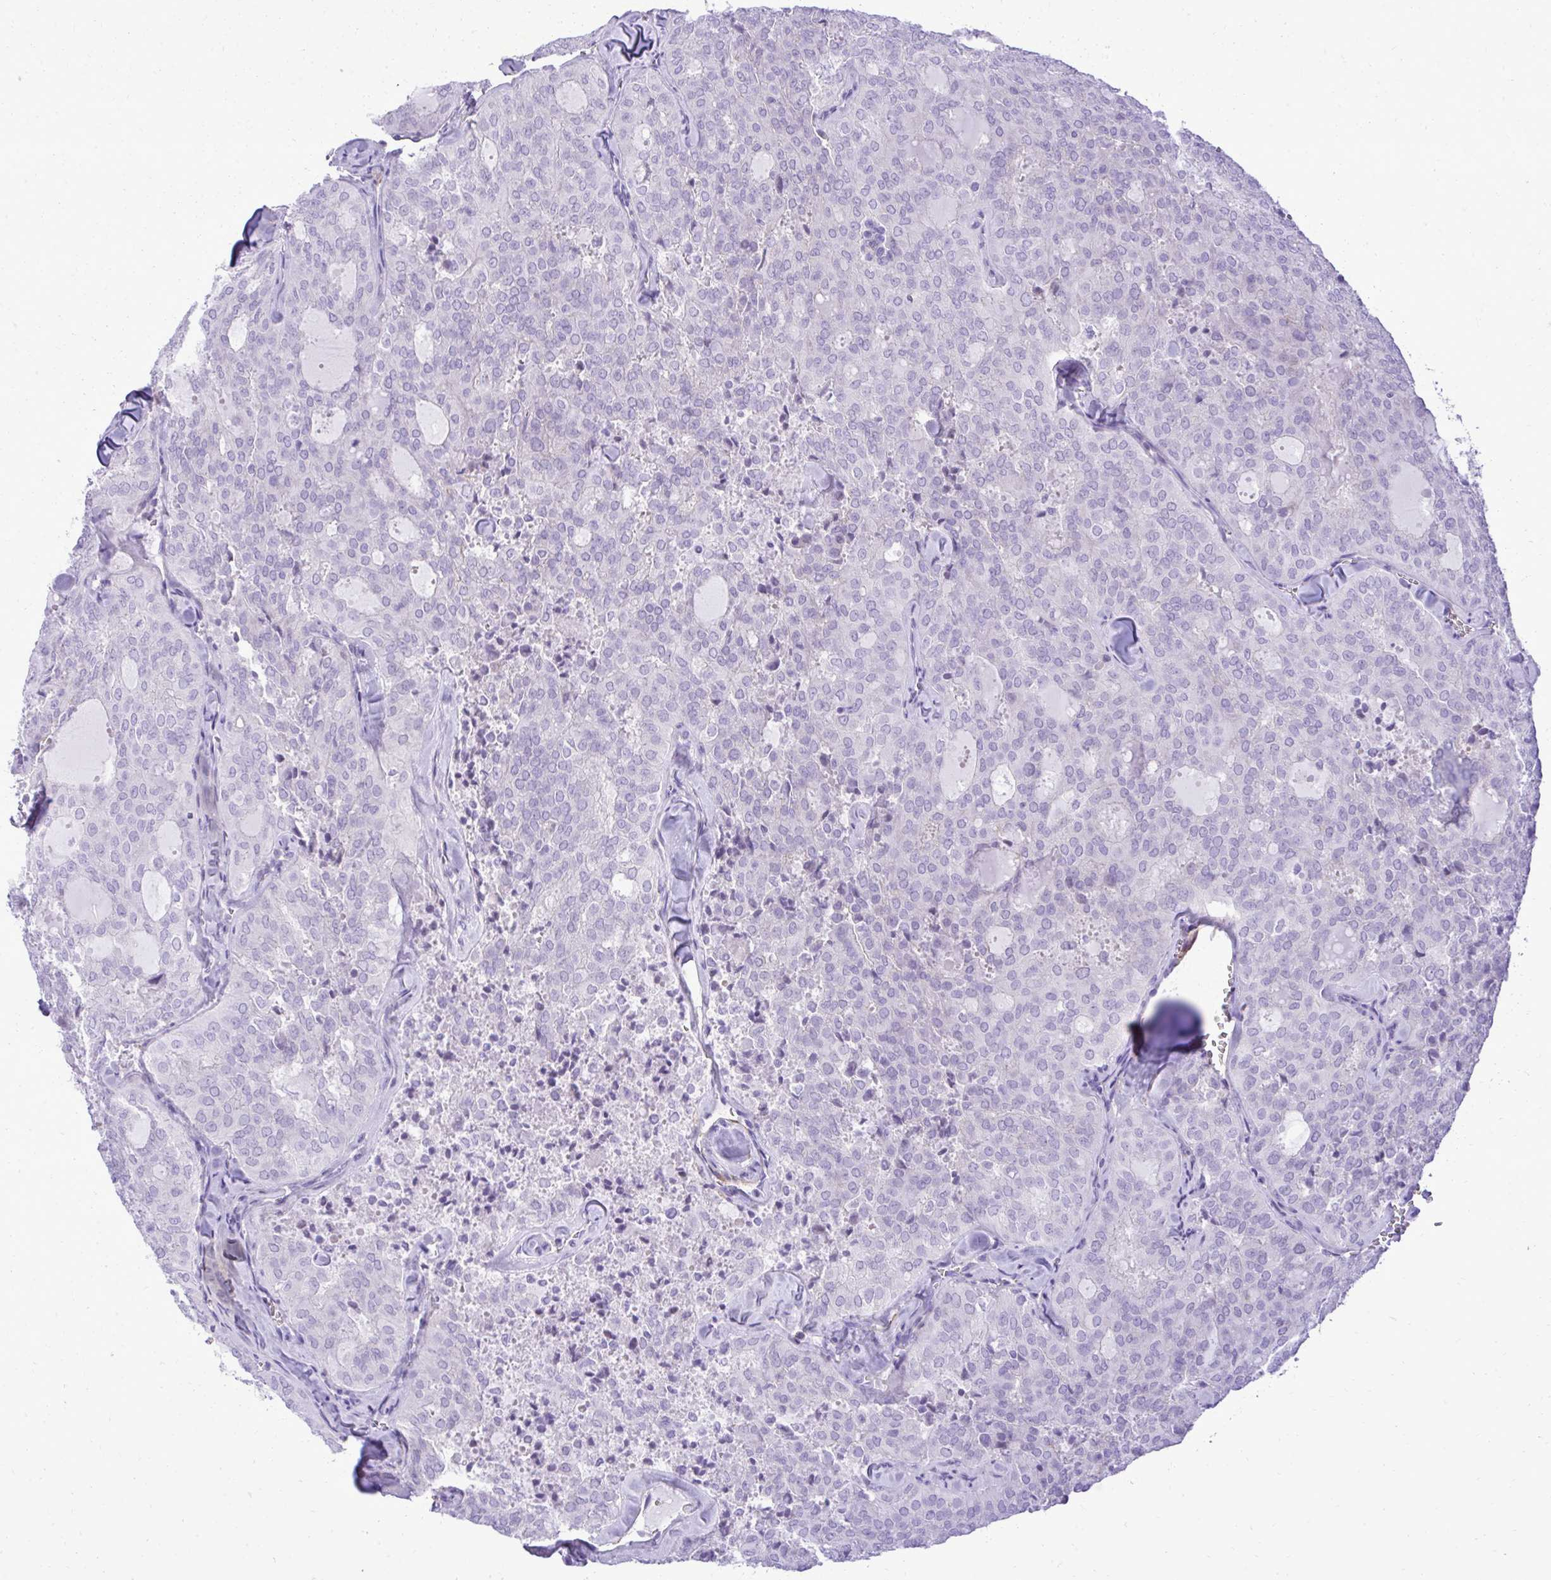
{"staining": {"intensity": "negative", "quantity": "none", "location": "none"}, "tissue": "thyroid cancer", "cell_type": "Tumor cells", "image_type": "cancer", "snomed": [{"axis": "morphology", "description": "Follicular adenoma carcinoma, NOS"}, {"axis": "topography", "description": "Thyroid gland"}], "caption": "A micrograph of human thyroid follicular adenoma carcinoma is negative for staining in tumor cells.", "gene": "PITPNM3", "patient": {"sex": "male", "age": 75}}